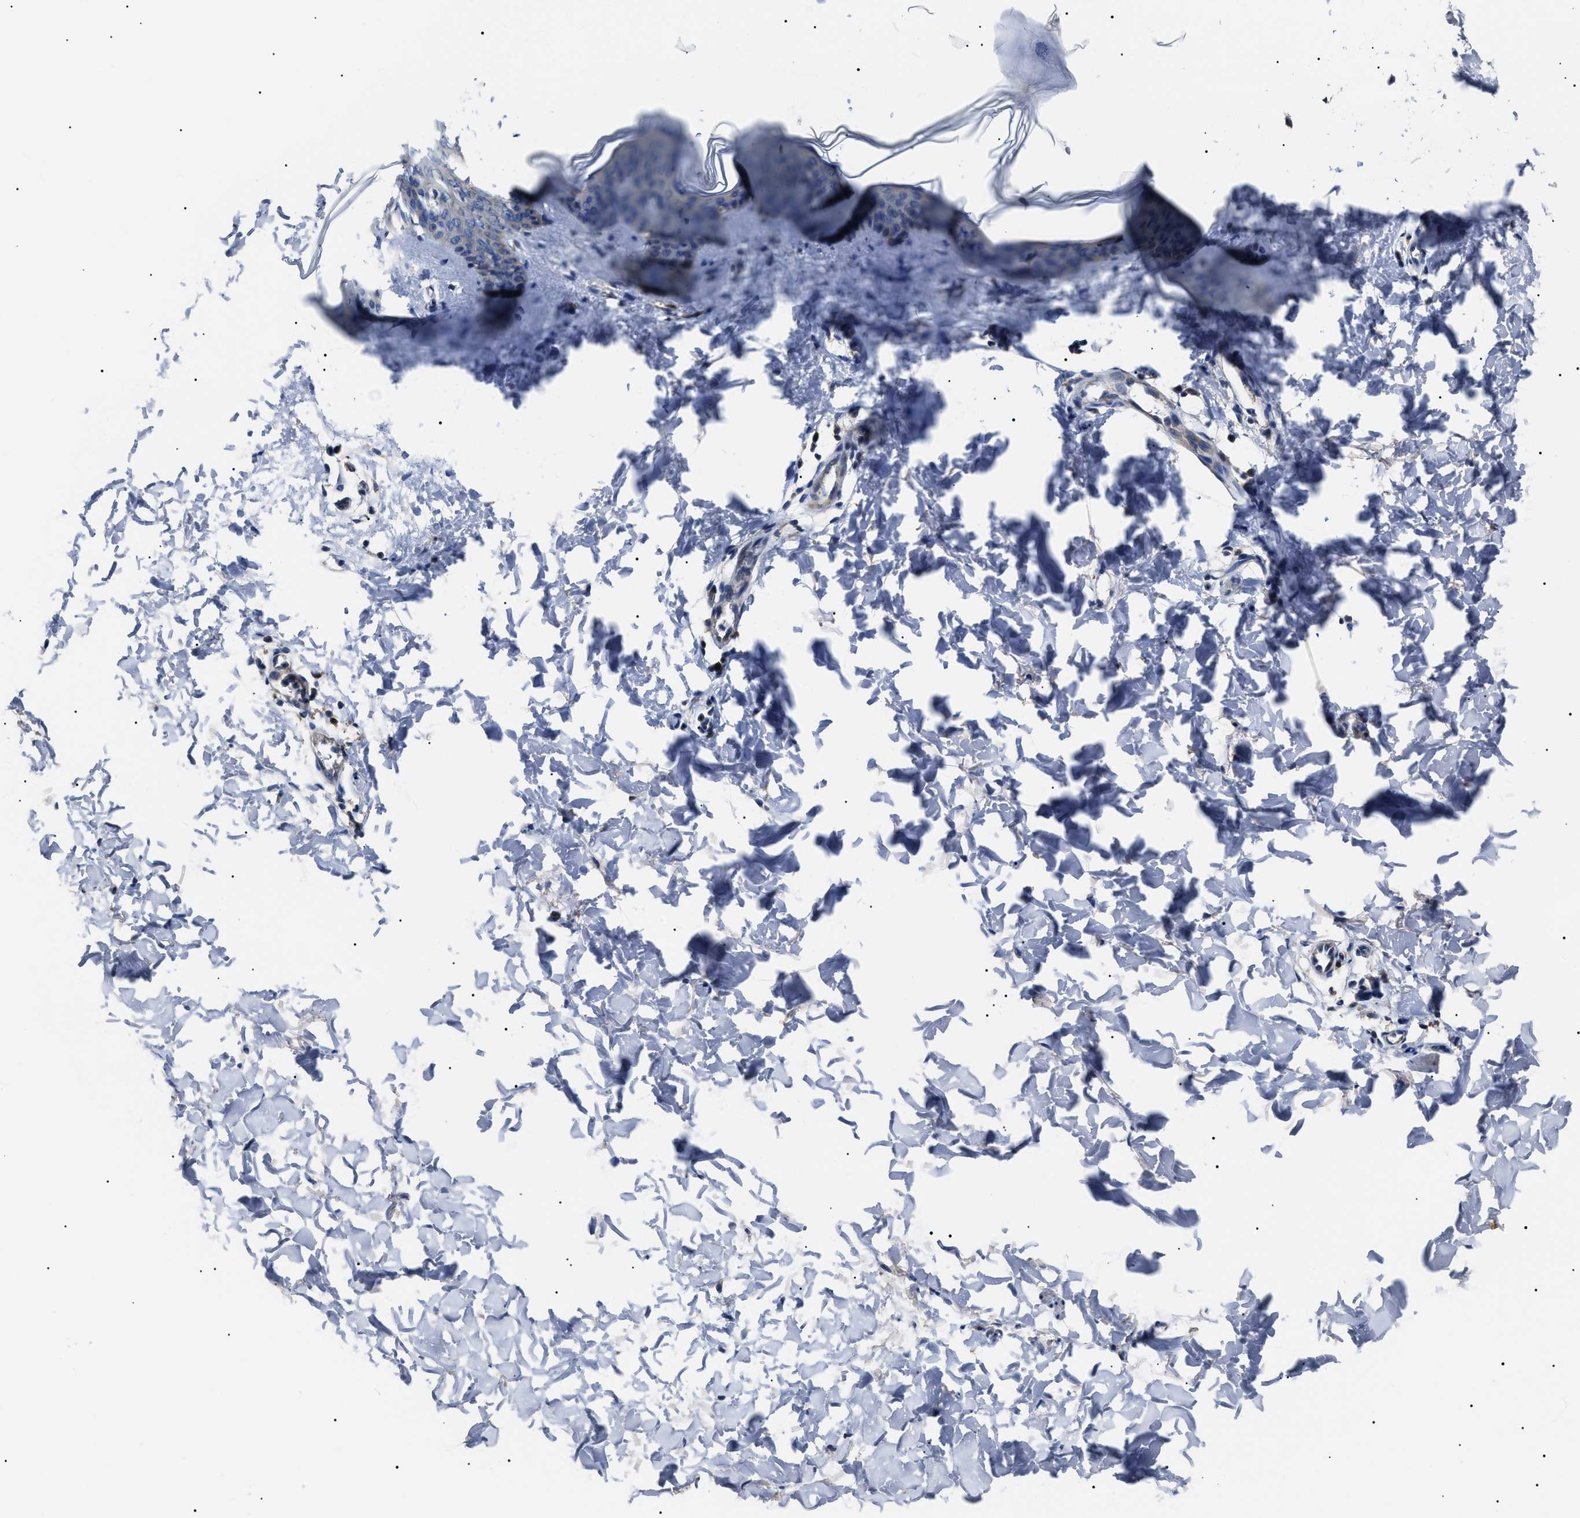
{"staining": {"intensity": "negative", "quantity": "none", "location": "none"}, "tissue": "skin", "cell_type": "Fibroblasts", "image_type": "normal", "snomed": [{"axis": "morphology", "description": "Normal tissue, NOS"}, {"axis": "topography", "description": "Skin"}], "caption": "Fibroblasts show no significant protein positivity in normal skin. (Immunohistochemistry, brightfield microscopy, high magnification).", "gene": "IFT81", "patient": {"sex": "female", "age": 17}}